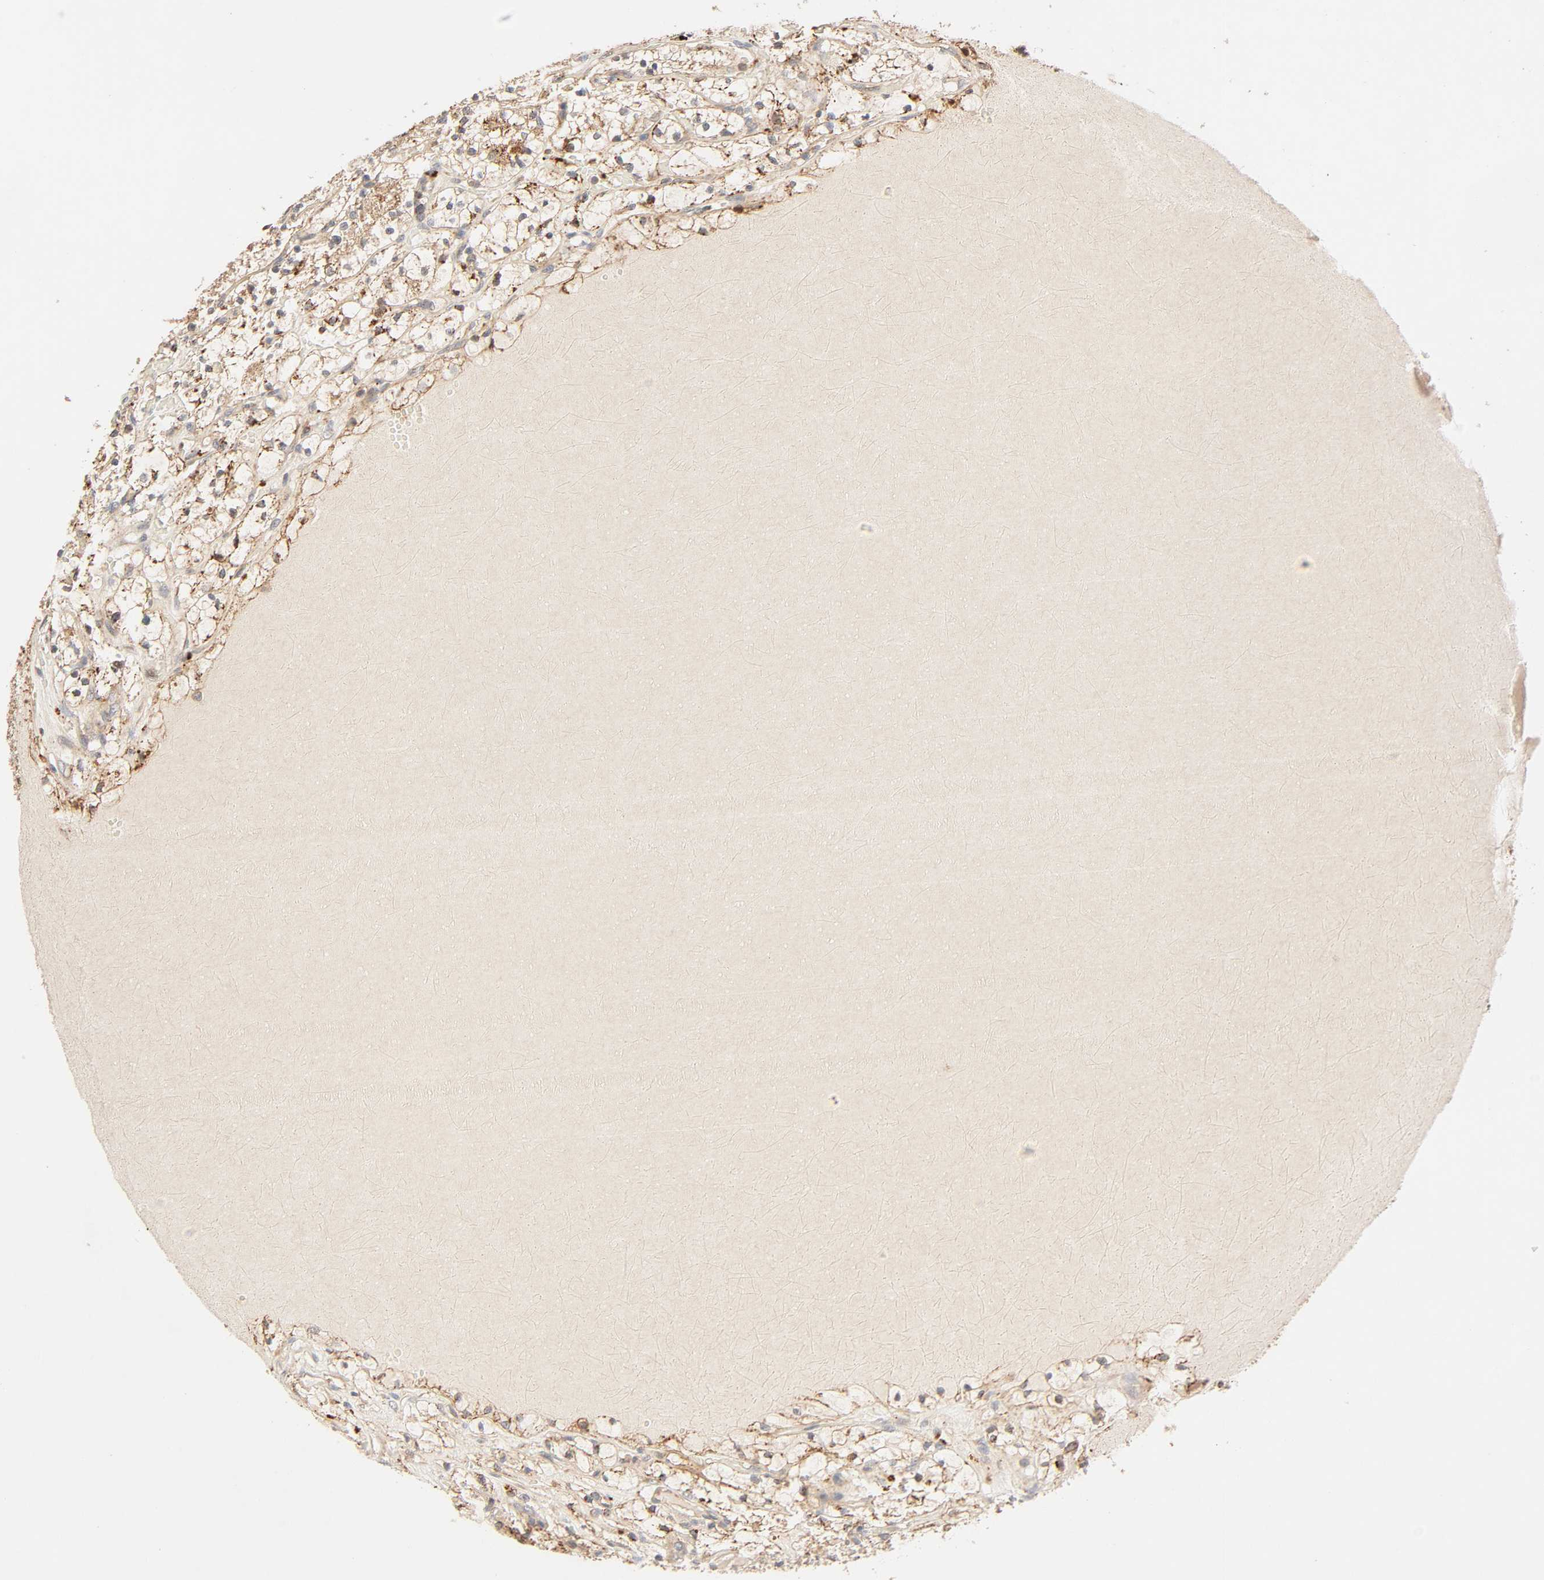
{"staining": {"intensity": "strong", "quantity": ">75%", "location": "cytoplasmic/membranous"}, "tissue": "renal cancer", "cell_type": "Tumor cells", "image_type": "cancer", "snomed": [{"axis": "morphology", "description": "Adenocarcinoma, NOS"}, {"axis": "topography", "description": "Kidney"}], "caption": "Protein staining by immunohistochemistry (IHC) shows strong cytoplasmic/membranous staining in about >75% of tumor cells in renal adenocarcinoma.", "gene": "MAPK6", "patient": {"sex": "female", "age": 60}}